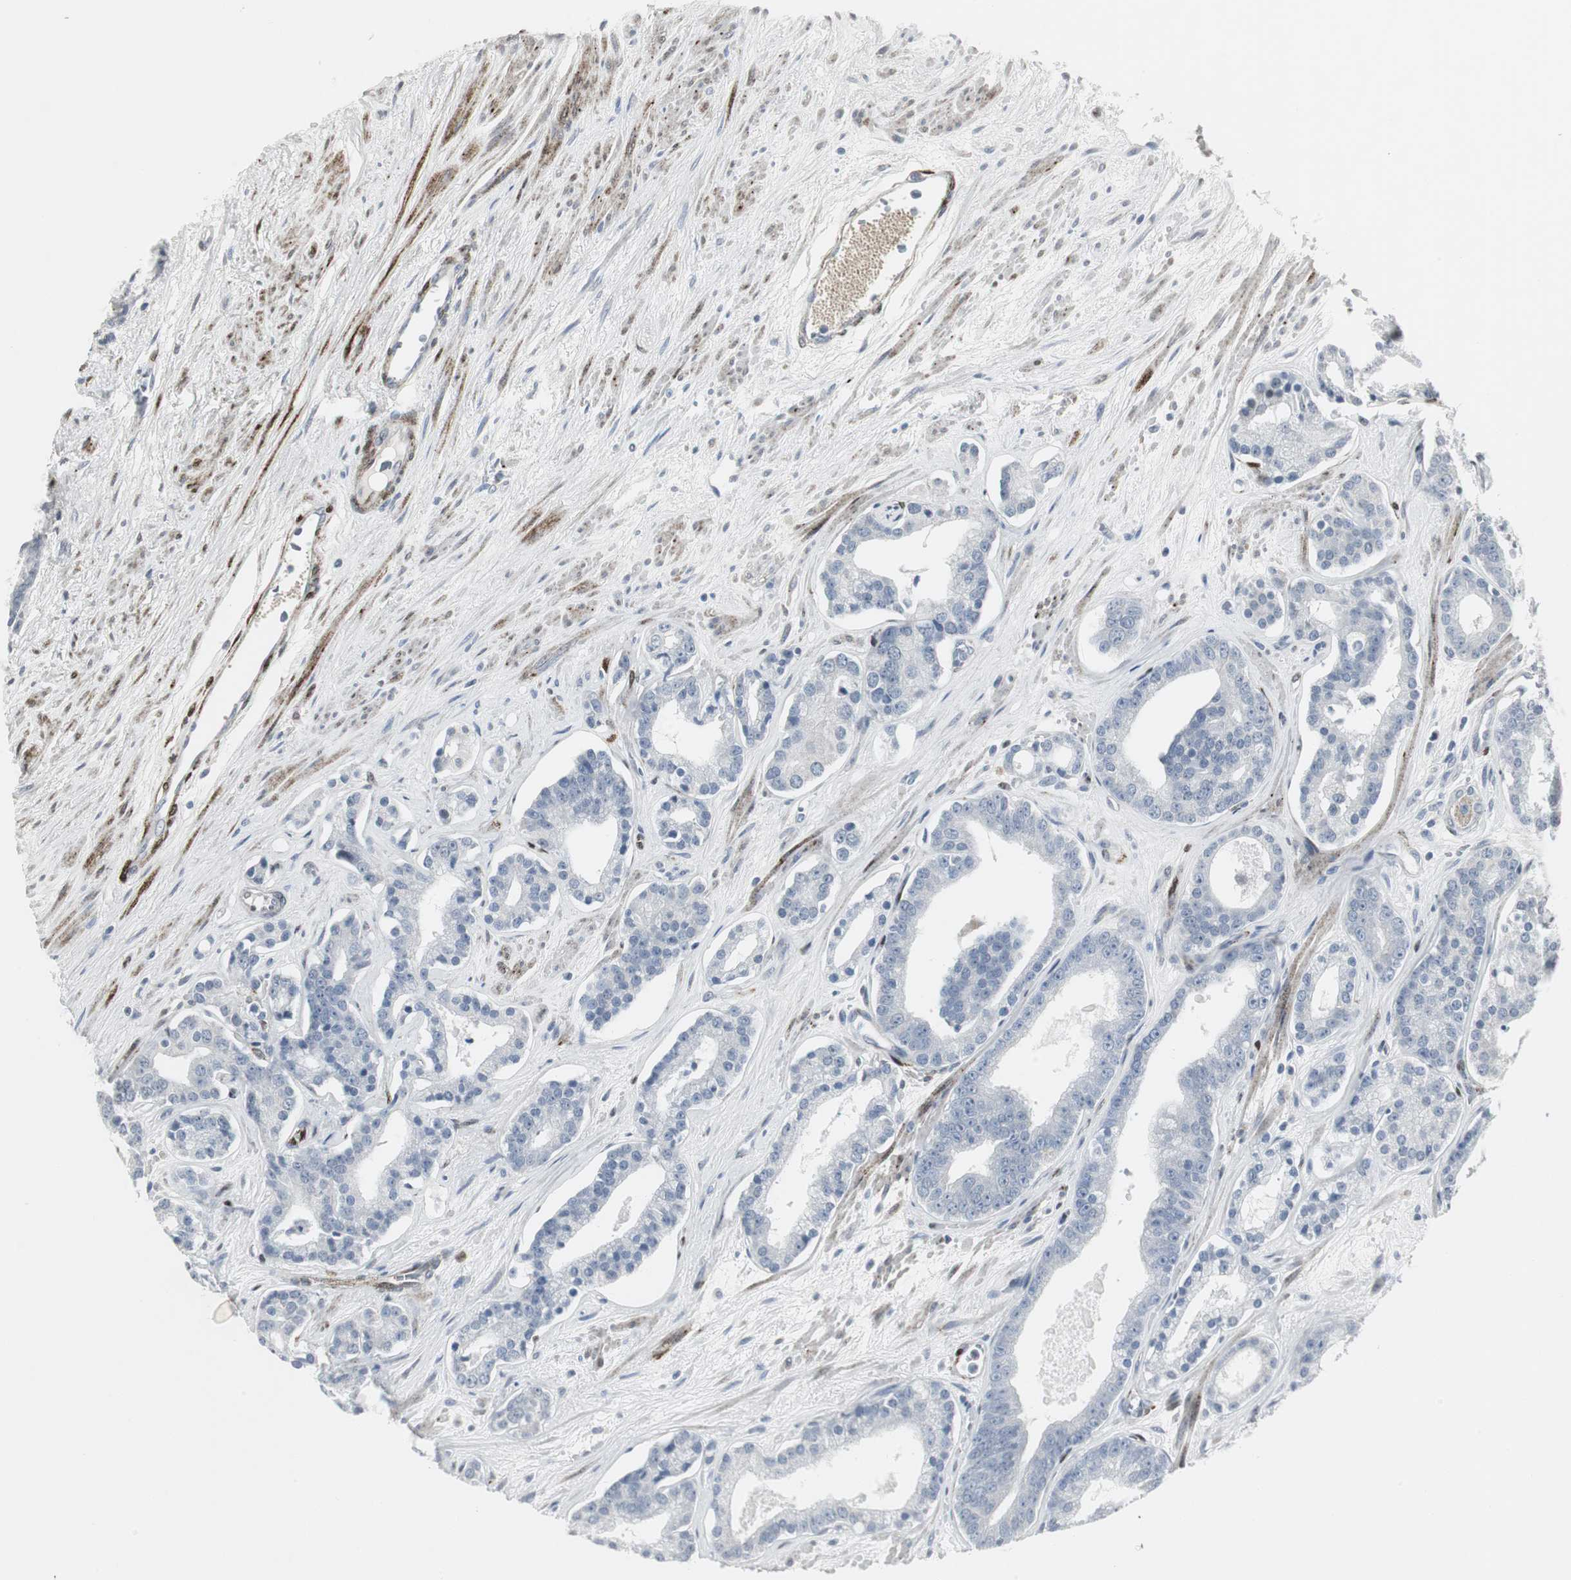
{"staining": {"intensity": "negative", "quantity": "none", "location": "none"}, "tissue": "prostate cancer", "cell_type": "Tumor cells", "image_type": "cancer", "snomed": [{"axis": "morphology", "description": "Adenocarcinoma, Low grade"}, {"axis": "topography", "description": "Prostate"}], "caption": "Histopathology image shows no significant protein staining in tumor cells of prostate cancer (low-grade adenocarcinoma).", "gene": "PPP1R14A", "patient": {"sex": "male", "age": 63}}